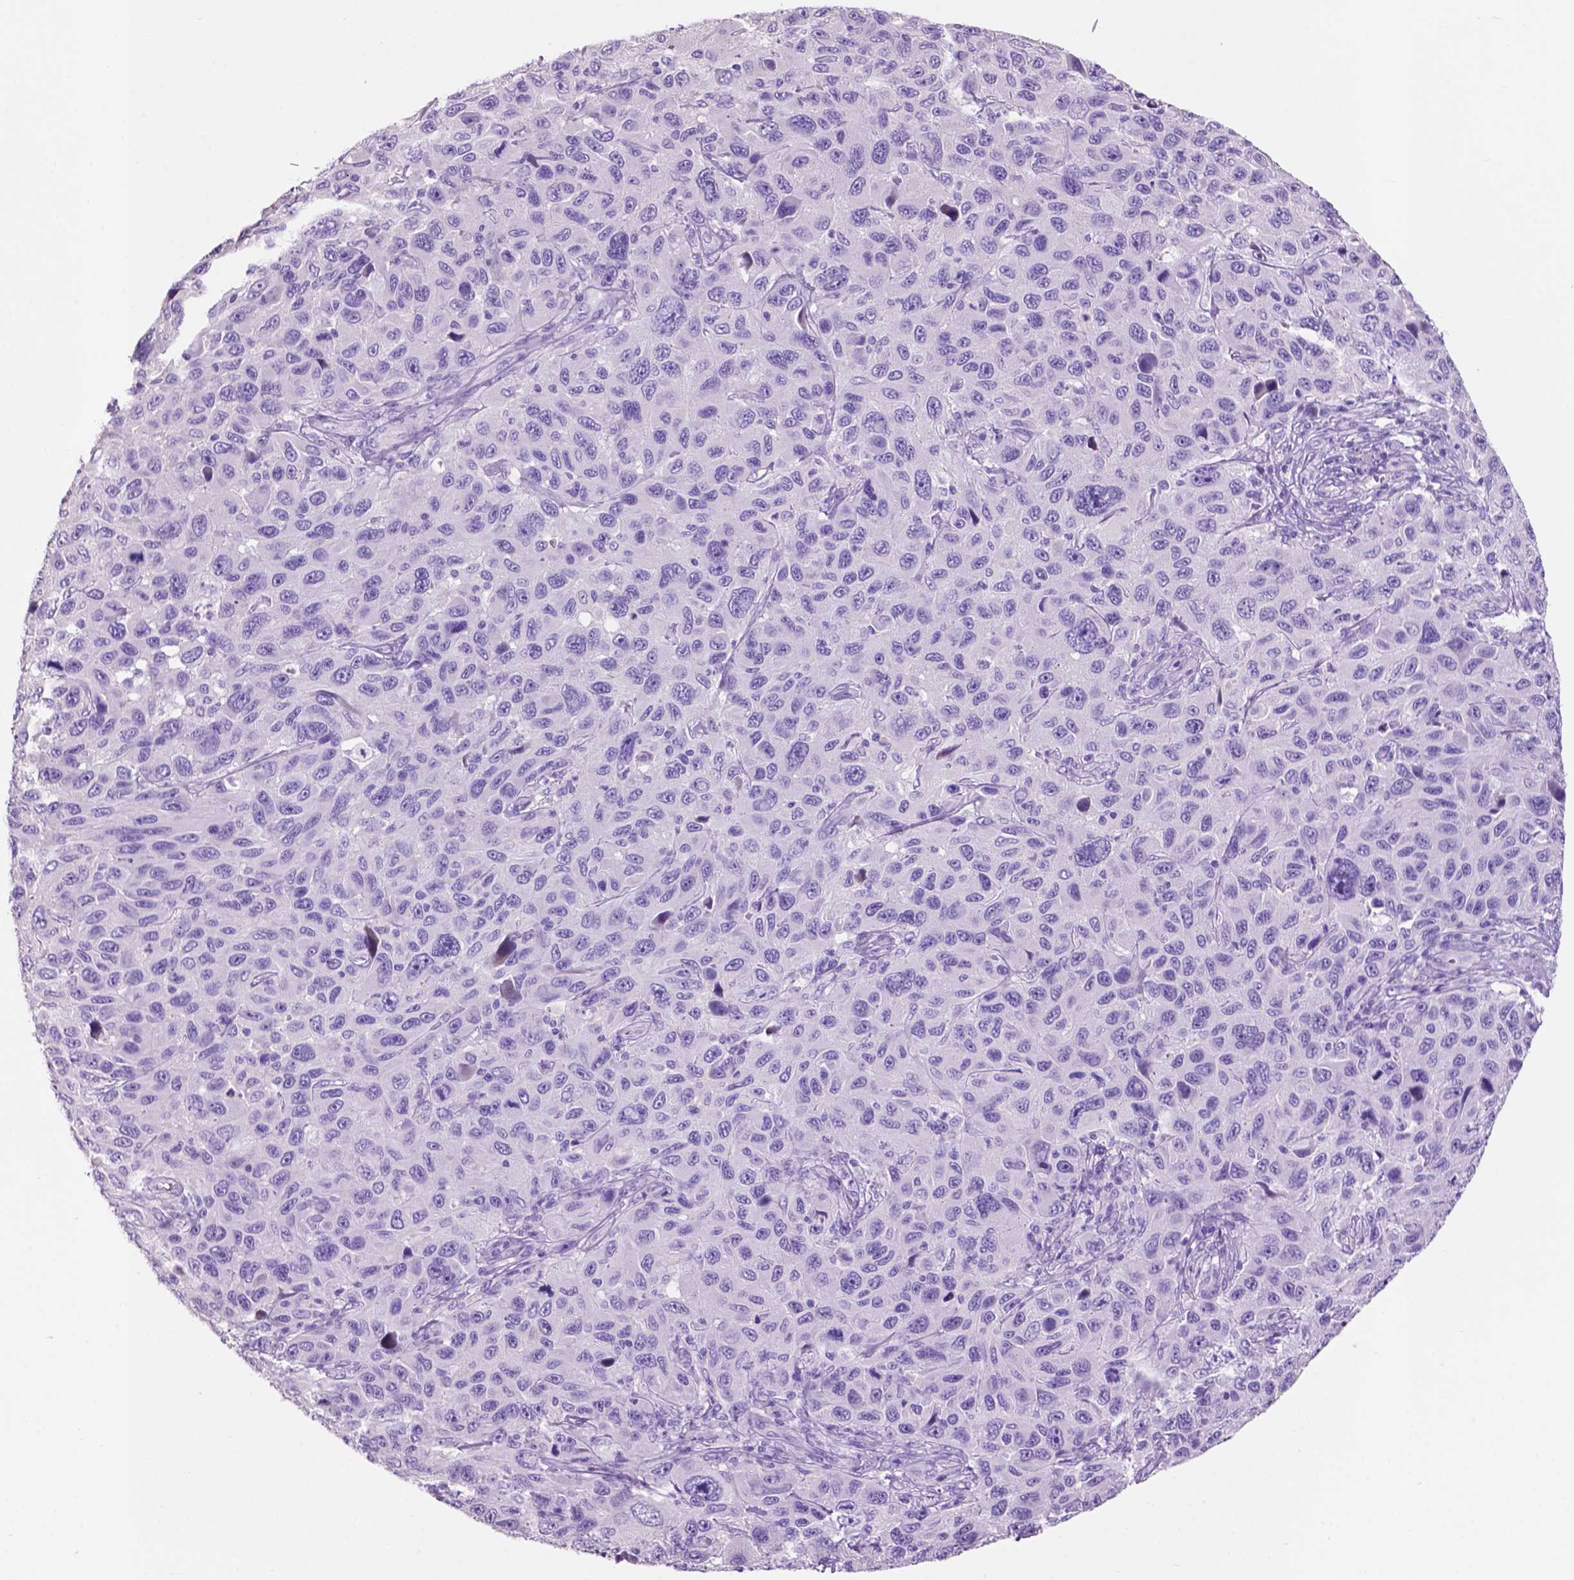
{"staining": {"intensity": "negative", "quantity": "none", "location": "none"}, "tissue": "melanoma", "cell_type": "Tumor cells", "image_type": "cancer", "snomed": [{"axis": "morphology", "description": "Malignant melanoma, NOS"}, {"axis": "topography", "description": "Skin"}], "caption": "This is a histopathology image of IHC staining of melanoma, which shows no expression in tumor cells.", "gene": "CLDN17", "patient": {"sex": "male", "age": 53}}